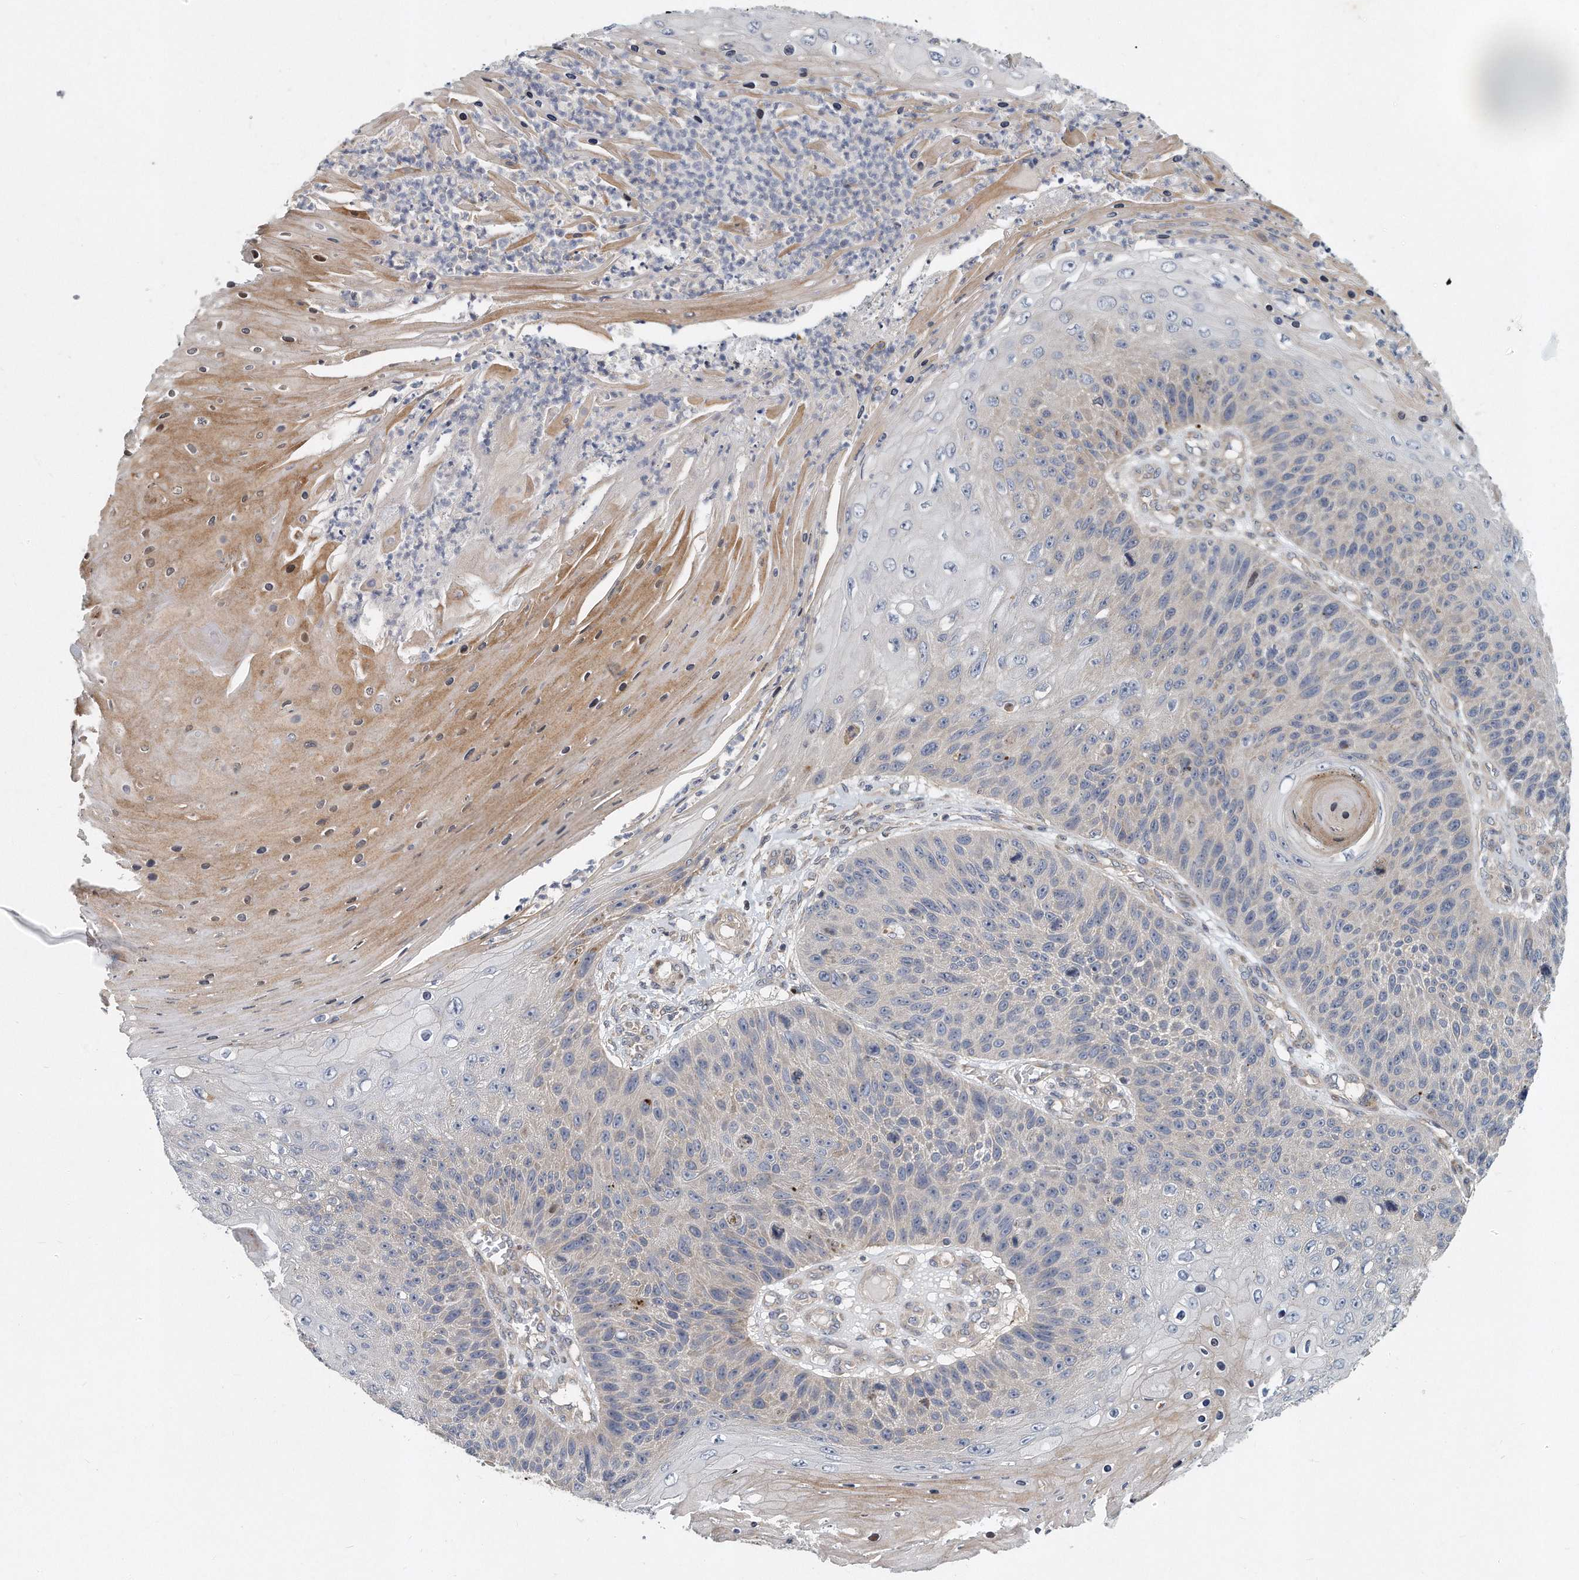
{"staining": {"intensity": "negative", "quantity": "none", "location": "none"}, "tissue": "skin cancer", "cell_type": "Tumor cells", "image_type": "cancer", "snomed": [{"axis": "morphology", "description": "Squamous cell carcinoma, NOS"}, {"axis": "topography", "description": "Skin"}], "caption": "DAB (3,3'-diaminobenzidine) immunohistochemical staining of human skin squamous cell carcinoma demonstrates no significant positivity in tumor cells. (Stains: DAB (3,3'-diaminobenzidine) immunohistochemistry with hematoxylin counter stain, Microscopy: brightfield microscopy at high magnification).", "gene": "PCDH8", "patient": {"sex": "female", "age": 88}}